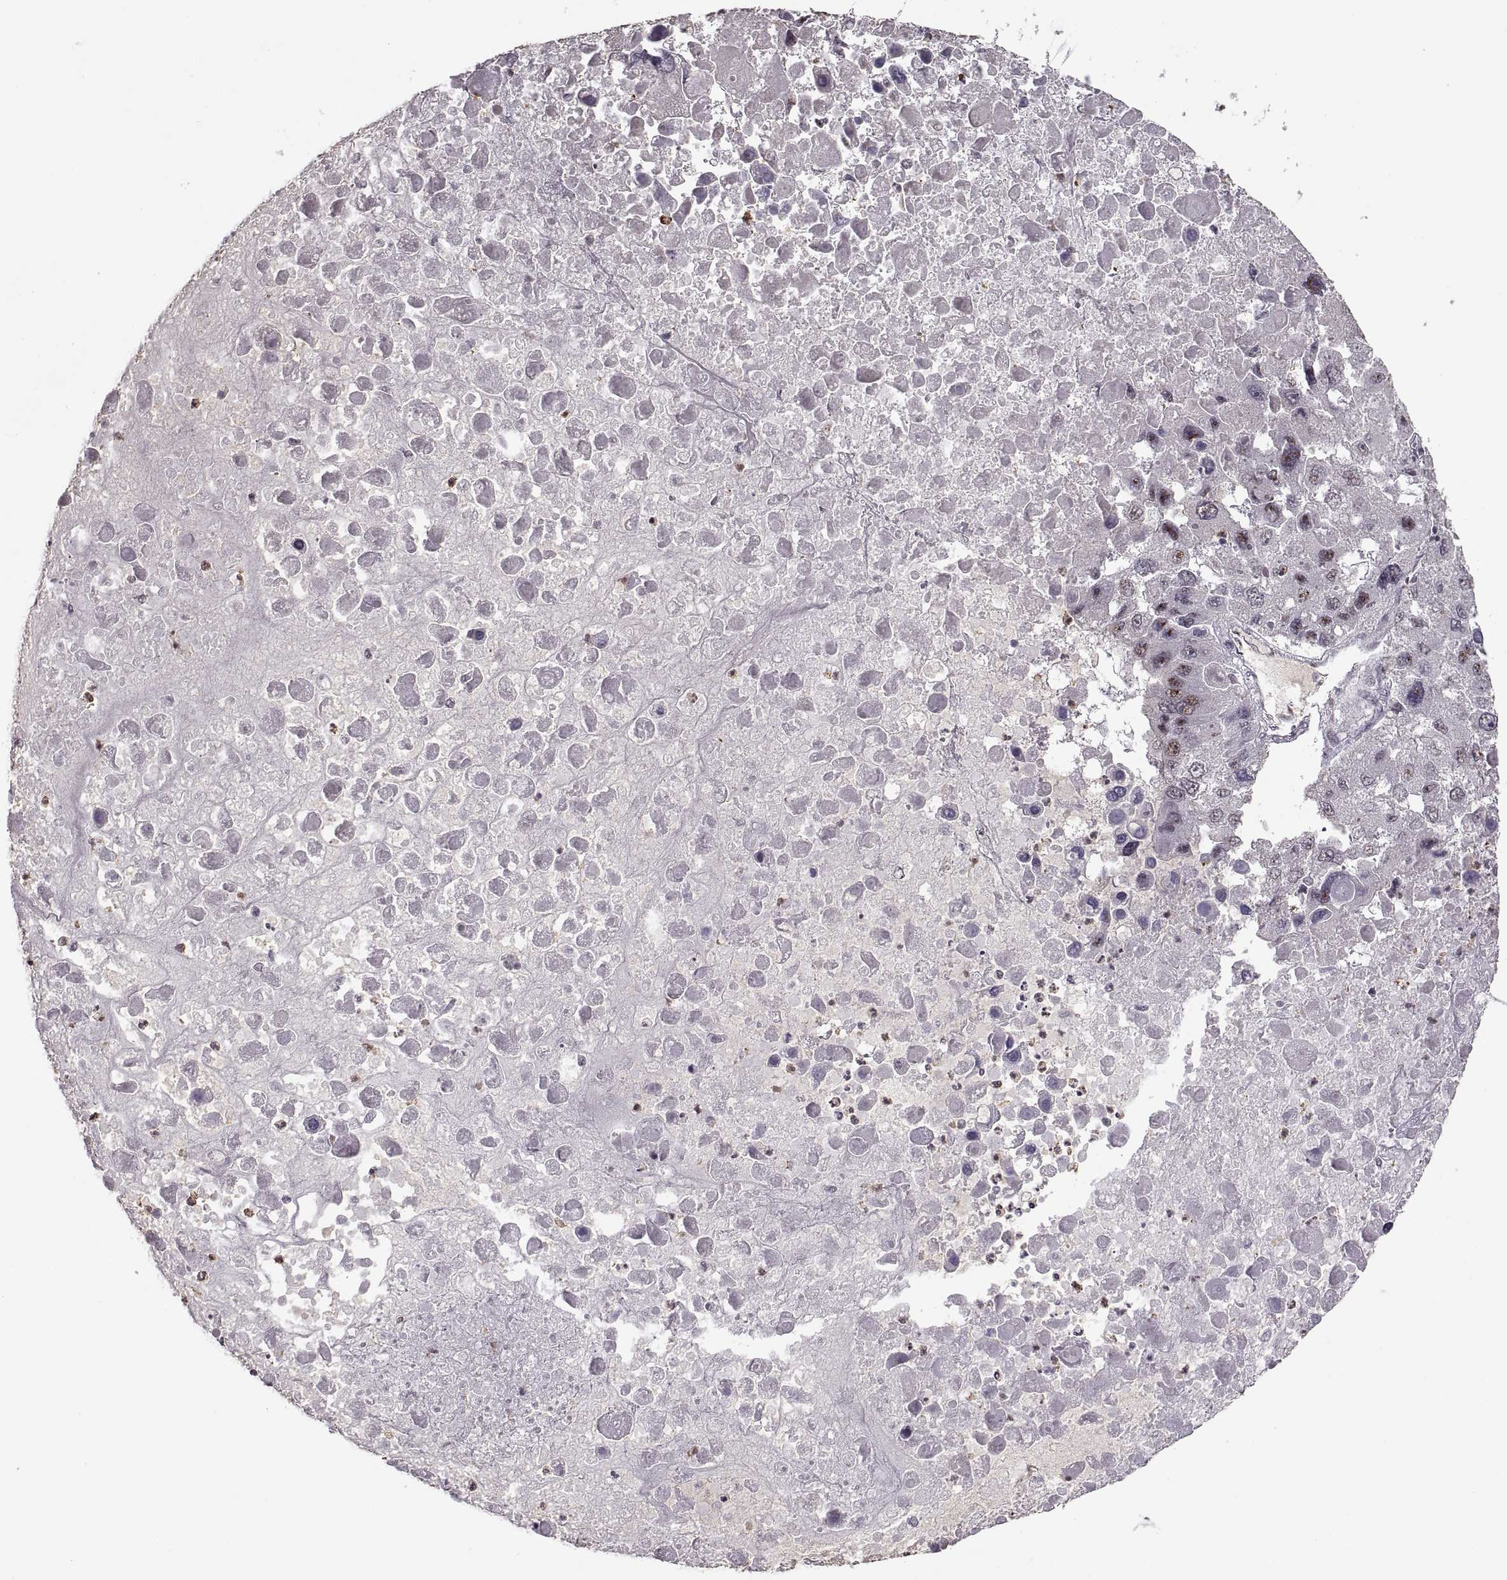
{"staining": {"intensity": "weak", "quantity": "<25%", "location": "nuclear"}, "tissue": "liver cancer", "cell_type": "Tumor cells", "image_type": "cancer", "snomed": [{"axis": "morphology", "description": "Carcinoma, Hepatocellular, NOS"}, {"axis": "topography", "description": "Liver"}], "caption": "Immunohistochemistry (IHC) of liver cancer exhibits no expression in tumor cells.", "gene": "PALS1", "patient": {"sex": "female", "age": 41}}